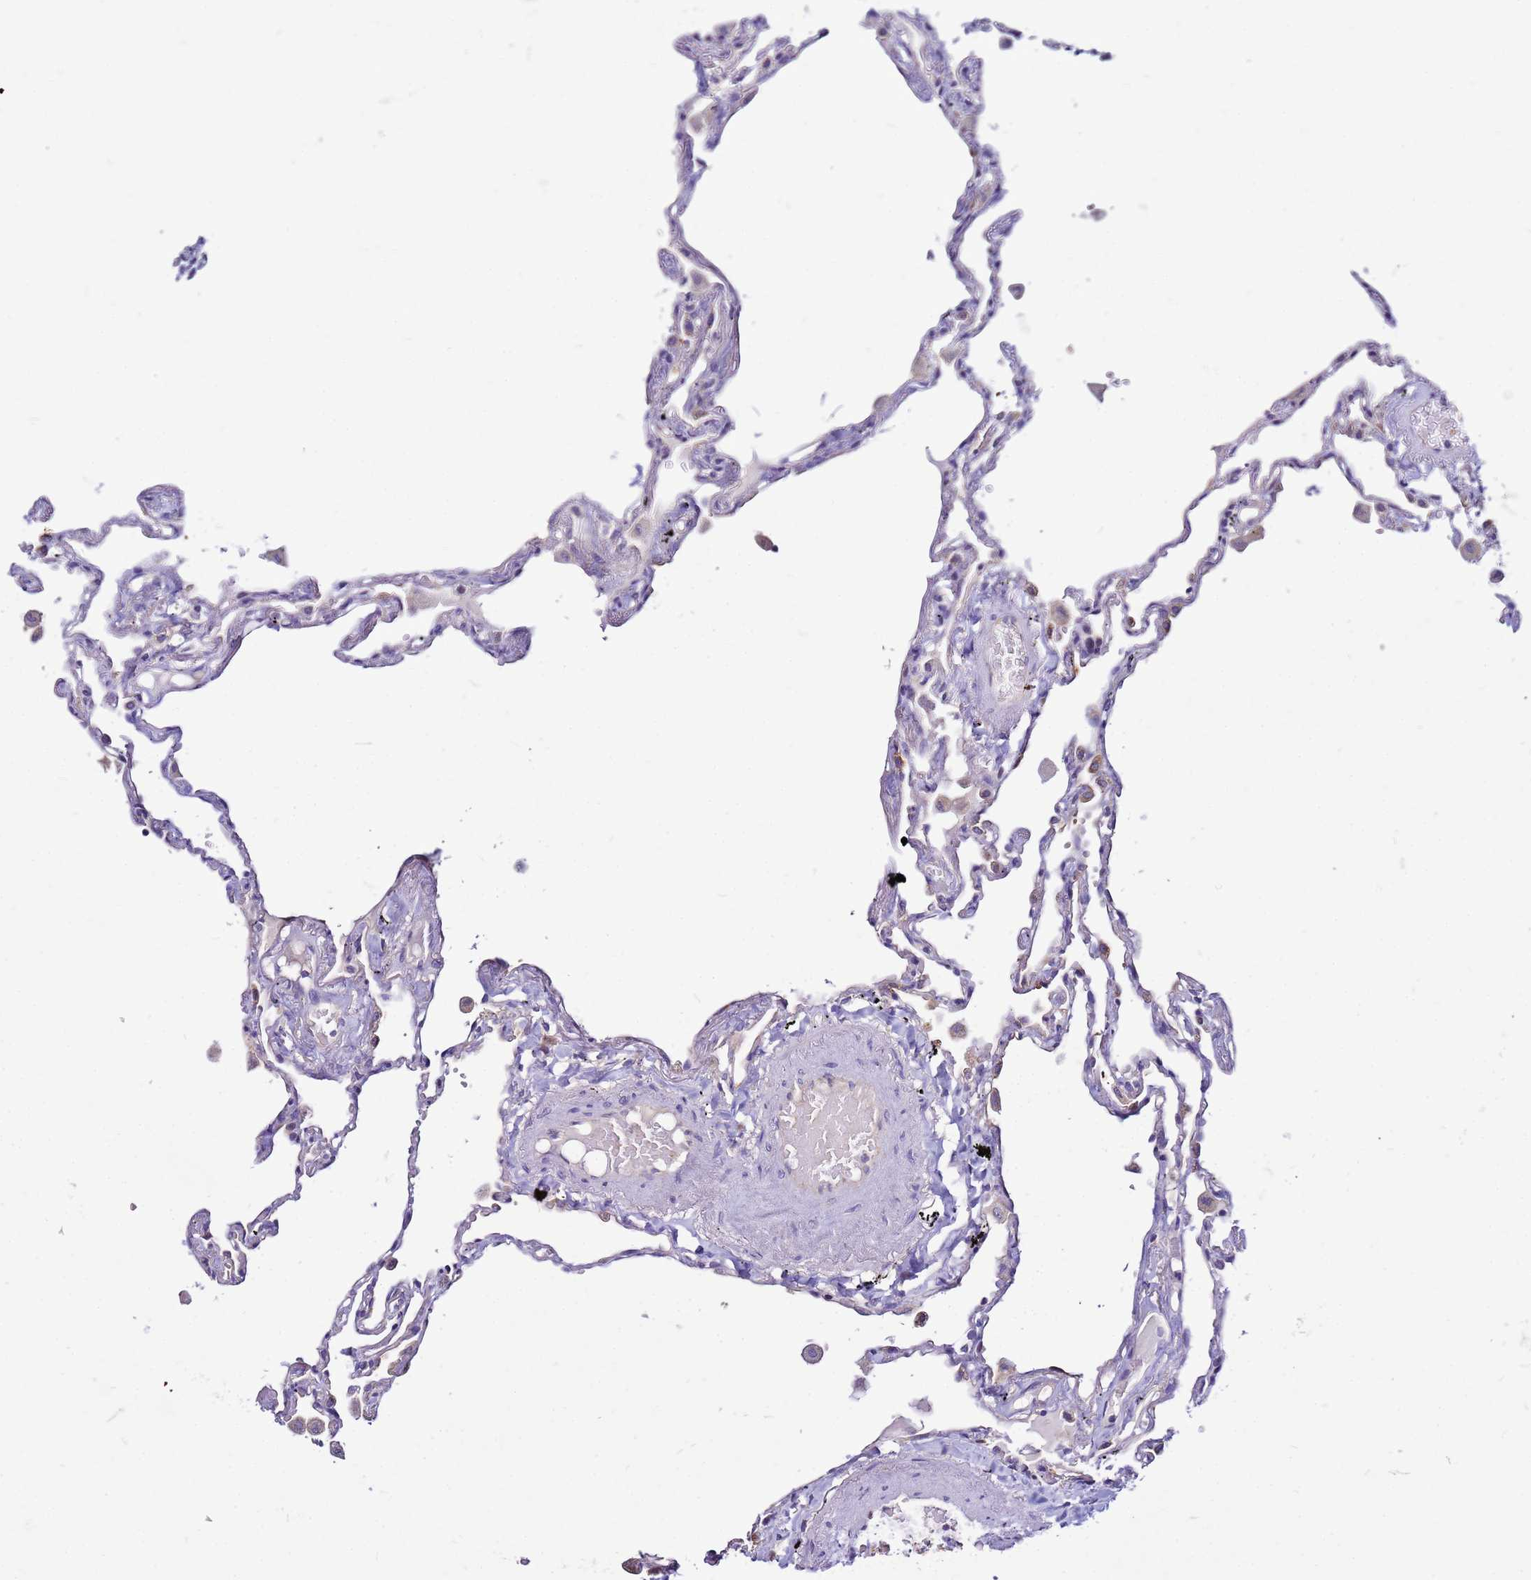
{"staining": {"intensity": "negative", "quantity": "none", "location": "none"}, "tissue": "lung", "cell_type": "Alveolar cells", "image_type": "normal", "snomed": [{"axis": "morphology", "description": "Normal tissue, NOS"}, {"axis": "topography", "description": "Lung"}], "caption": "Lung stained for a protein using immunohistochemistry displays no positivity alveolar cells.", "gene": "PKD1", "patient": {"sex": "female", "age": 67}}